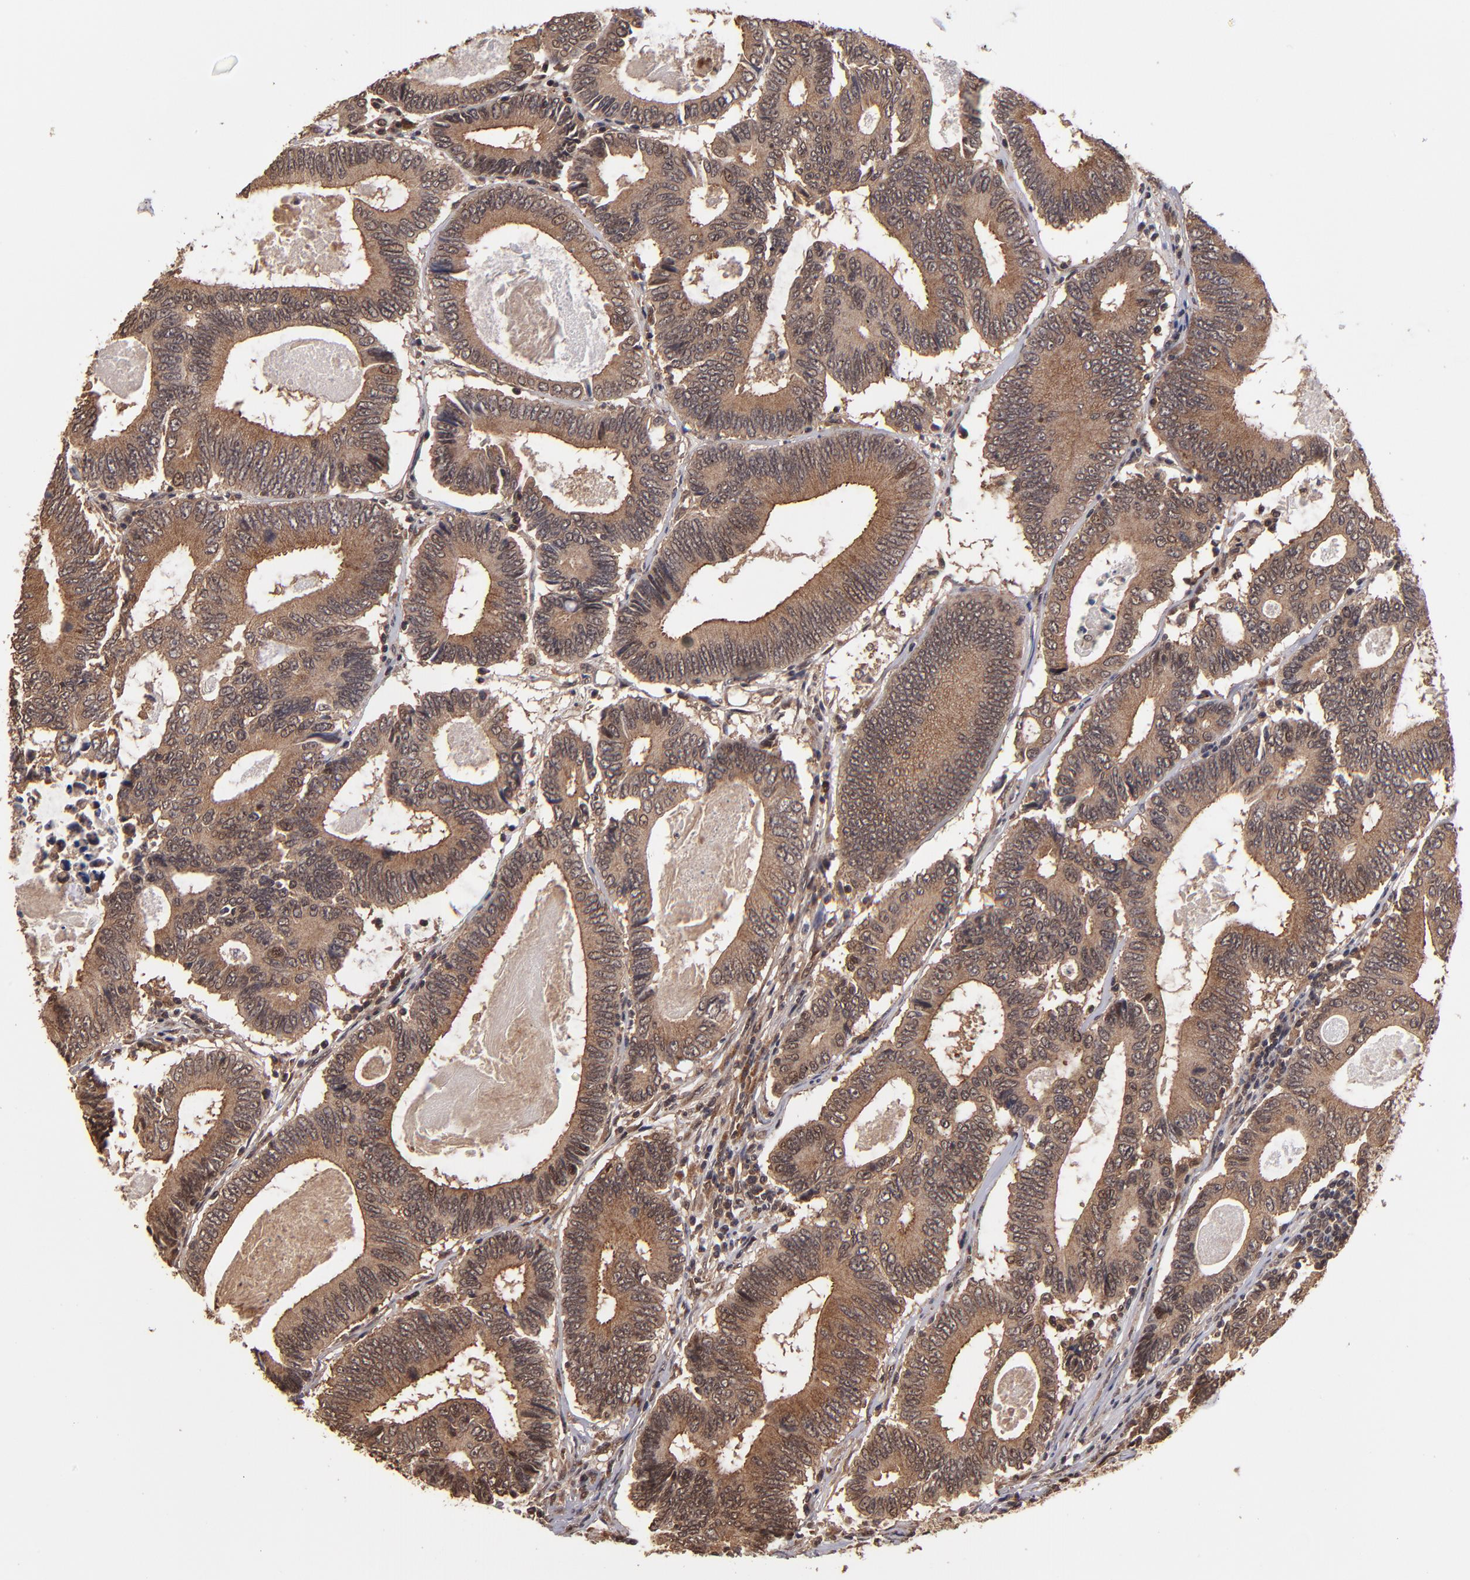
{"staining": {"intensity": "strong", "quantity": ">75%", "location": "cytoplasmic/membranous"}, "tissue": "colorectal cancer", "cell_type": "Tumor cells", "image_type": "cancer", "snomed": [{"axis": "morphology", "description": "Adenocarcinoma, NOS"}, {"axis": "topography", "description": "Colon"}], "caption": "Protein analysis of colorectal adenocarcinoma tissue shows strong cytoplasmic/membranous expression in approximately >75% of tumor cells.", "gene": "NFE2L2", "patient": {"sex": "female", "age": 78}}